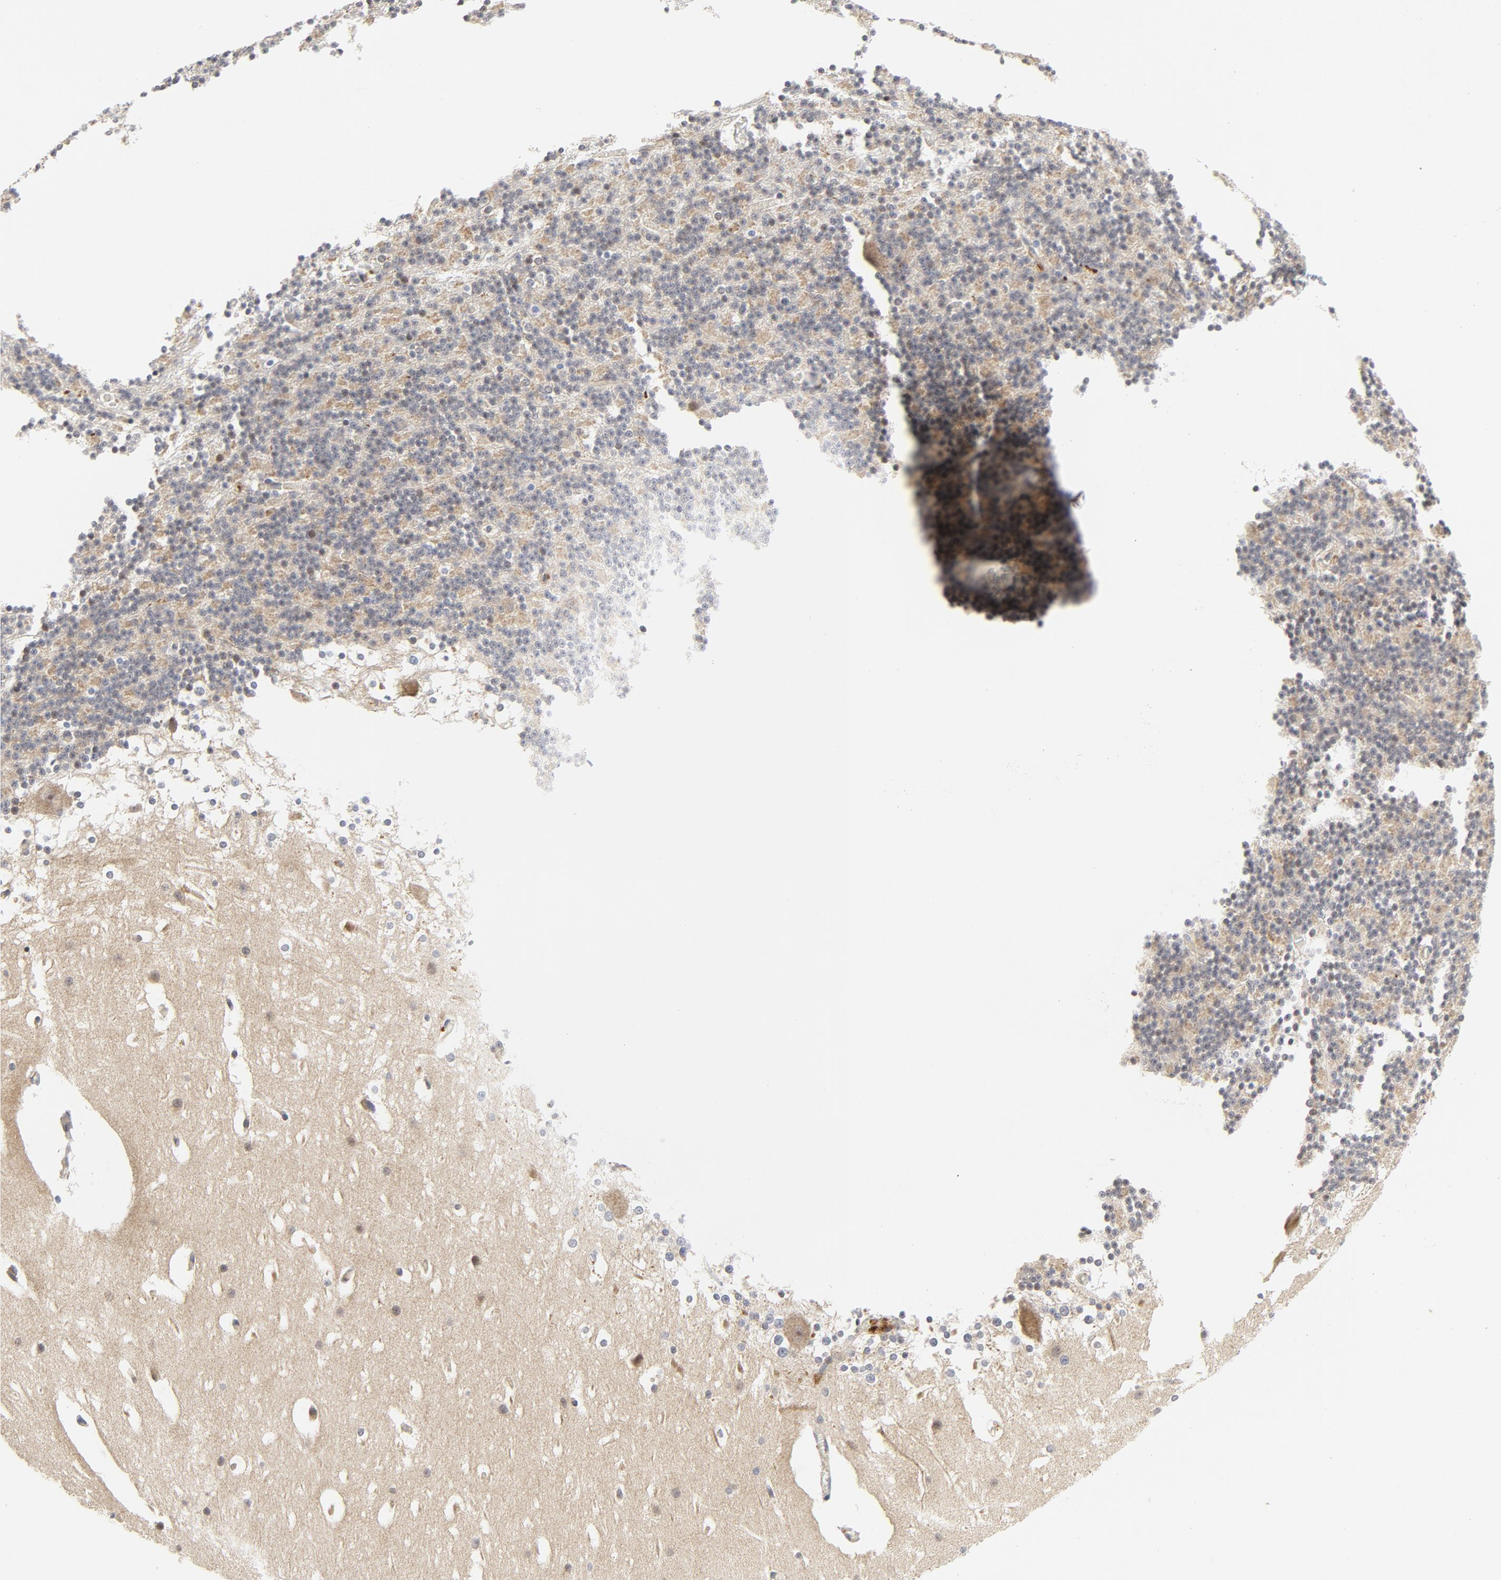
{"staining": {"intensity": "weak", "quantity": ">75%", "location": "cytoplasmic/membranous"}, "tissue": "cerebellum", "cell_type": "Cells in granular layer", "image_type": "normal", "snomed": [{"axis": "morphology", "description": "Normal tissue, NOS"}, {"axis": "topography", "description": "Cerebellum"}], "caption": "Immunohistochemical staining of unremarkable human cerebellum shows weak cytoplasmic/membranous protein staining in about >75% of cells in granular layer.", "gene": "MAP2K7", "patient": {"sex": "female", "age": 19}}